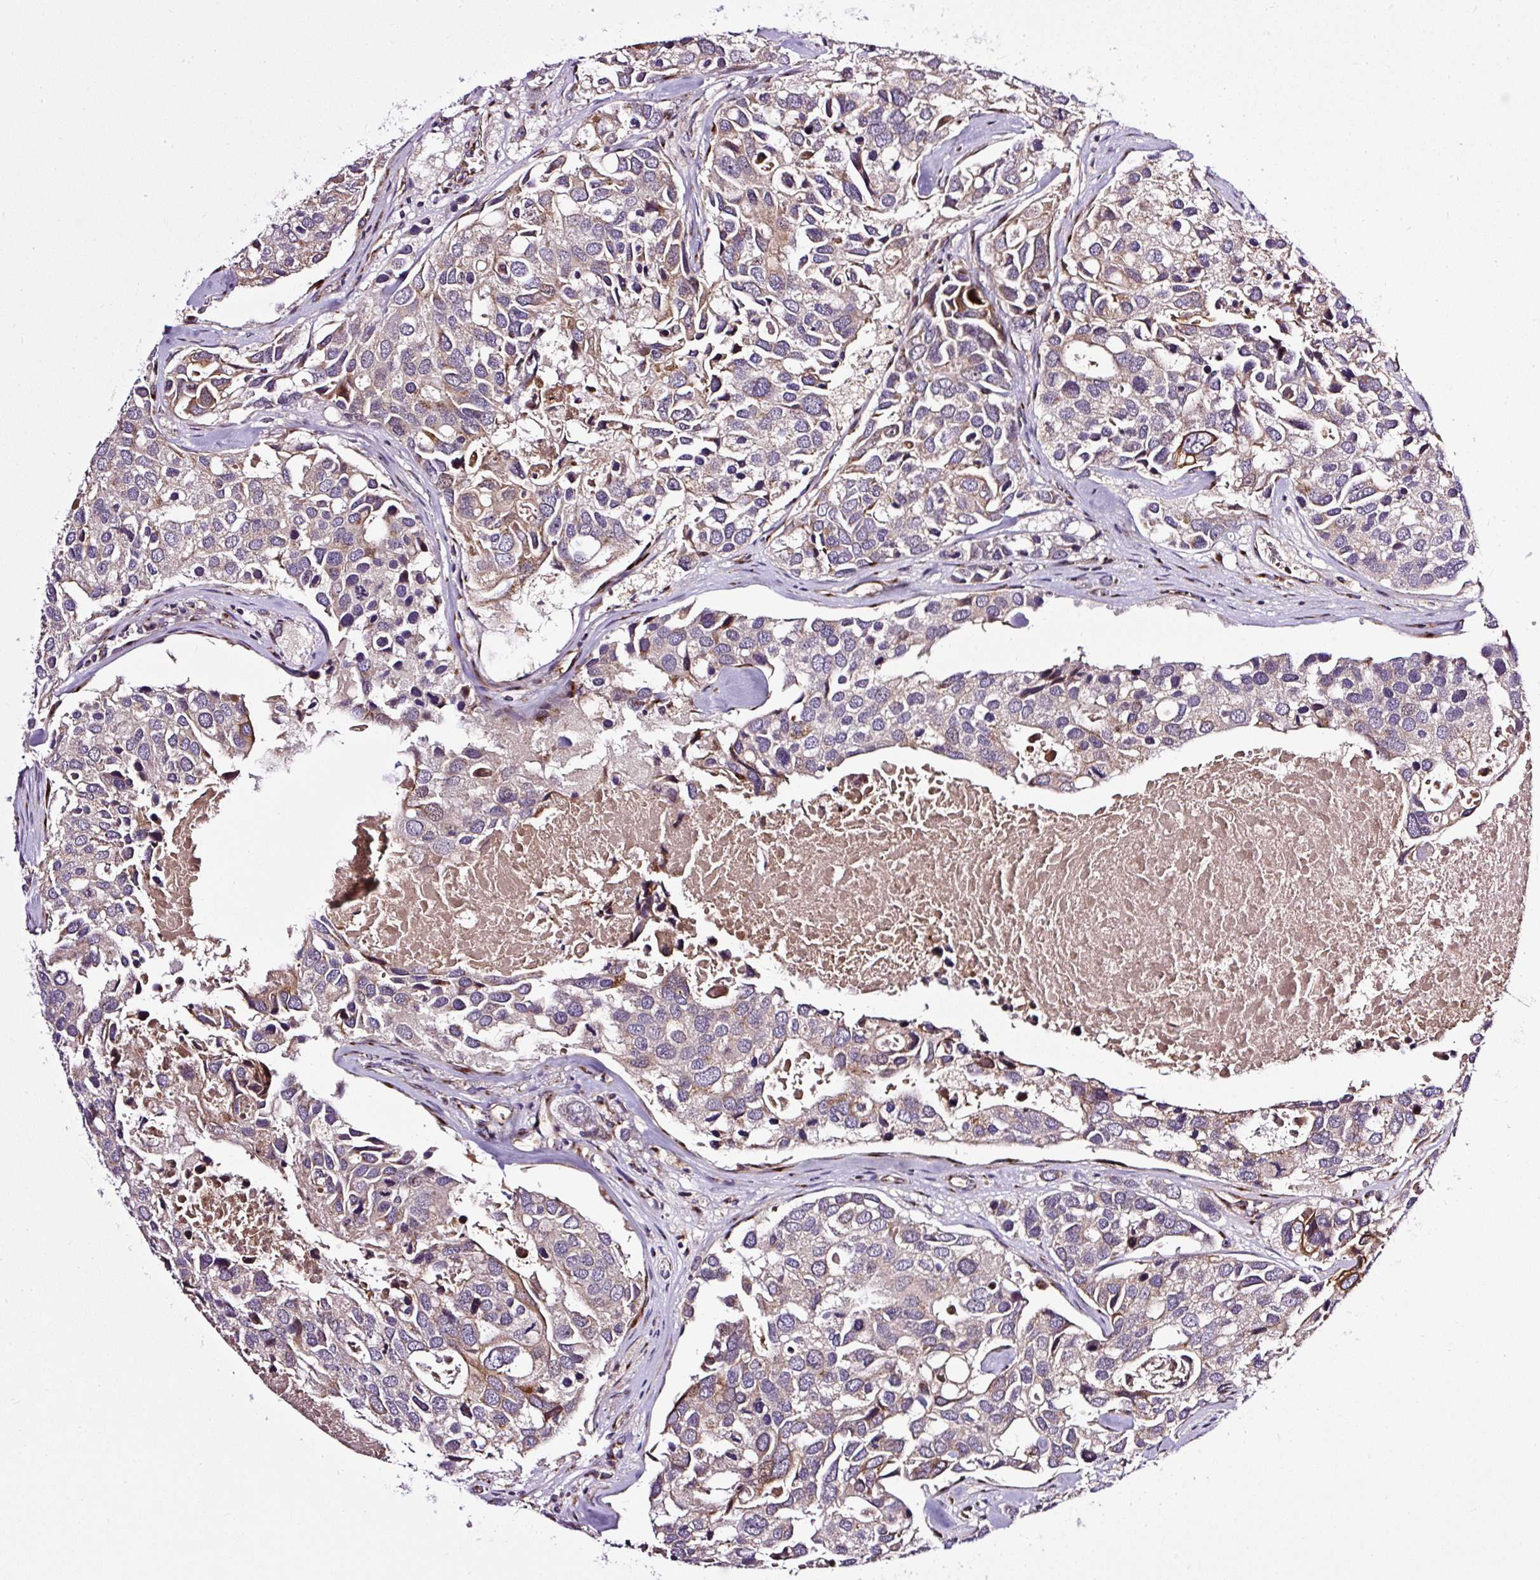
{"staining": {"intensity": "weak", "quantity": "25%-75%", "location": "cytoplasmic/membranous"}, "tissue": "breast cancer", "cell_type": "Tumor cells", "image_type": "cancer", "snomed": [{"axis": "morphology", "description": "Duct carcinoma"}, {"axis": "topography", "description": "Breast"}], "caption": "Approximately 25%-75% of tumor cells in intraductal carcinoma (breast) exhibit weak cytoplasmic/membranous protein positivity as visualized by brown immunohistochemical staining.", "gene": "MSMP", "patient": {"sex": "female", "age": 83}}